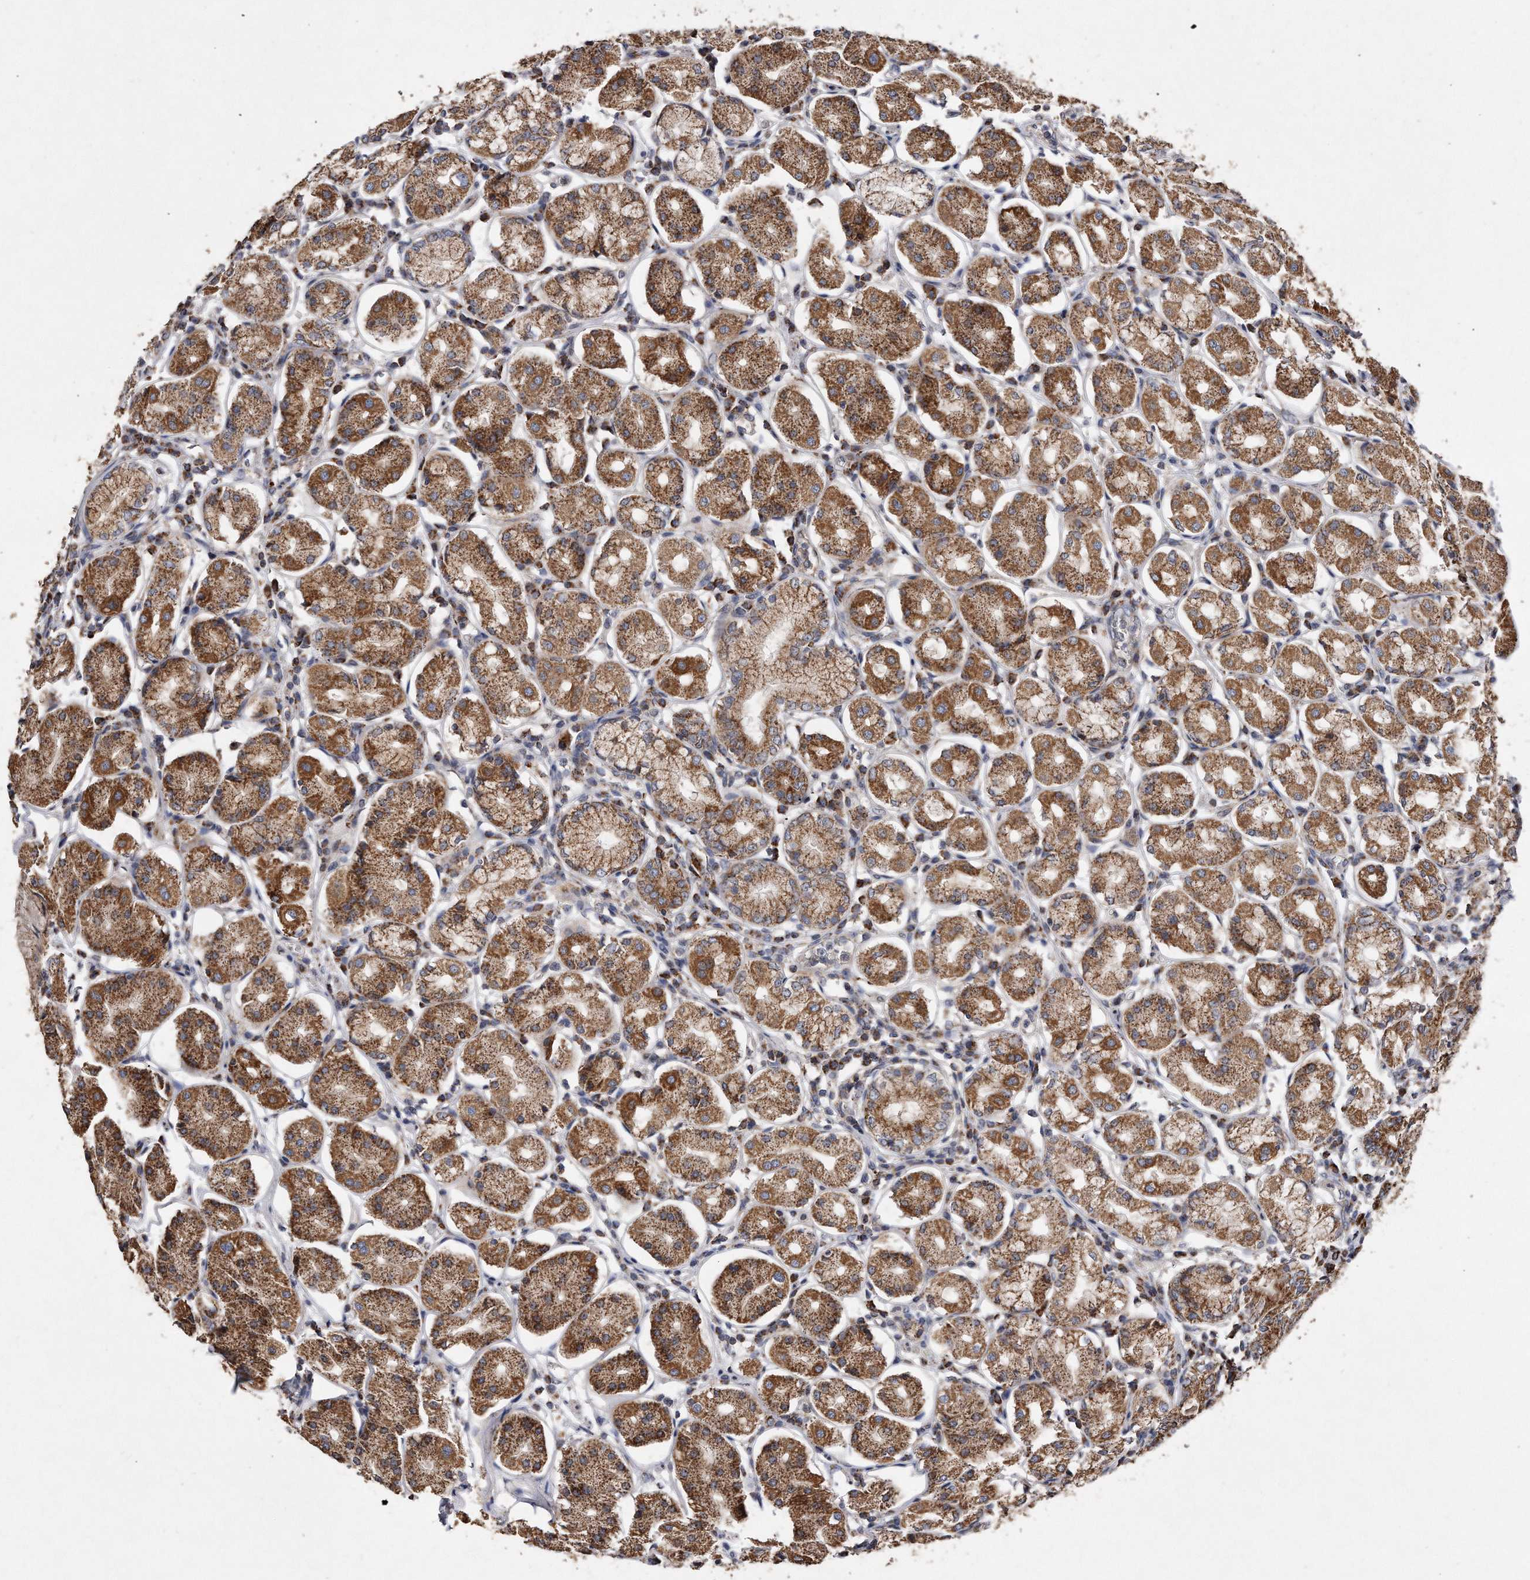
{"staining": {"intensity": "moderate", "quantity": ">75%", "location": "cytoplasmic/membranous"}, "tissue": "stomach", "cell_type": "Glandular cells", "image_type": "normal", "snomed": [{"axis": "morphology", "description": "Normal tissue, NOS"}, {"axis": "topography", "description": "Stomach, lower"}], "caption": "Protein positivity by immunohistochemistry displays moderate cytoplasmic/membranous staining in about >75% of glandular cells in normal stomach.", "gene": "PPP5C", "patient": {"sex": "female", "age": 56}}